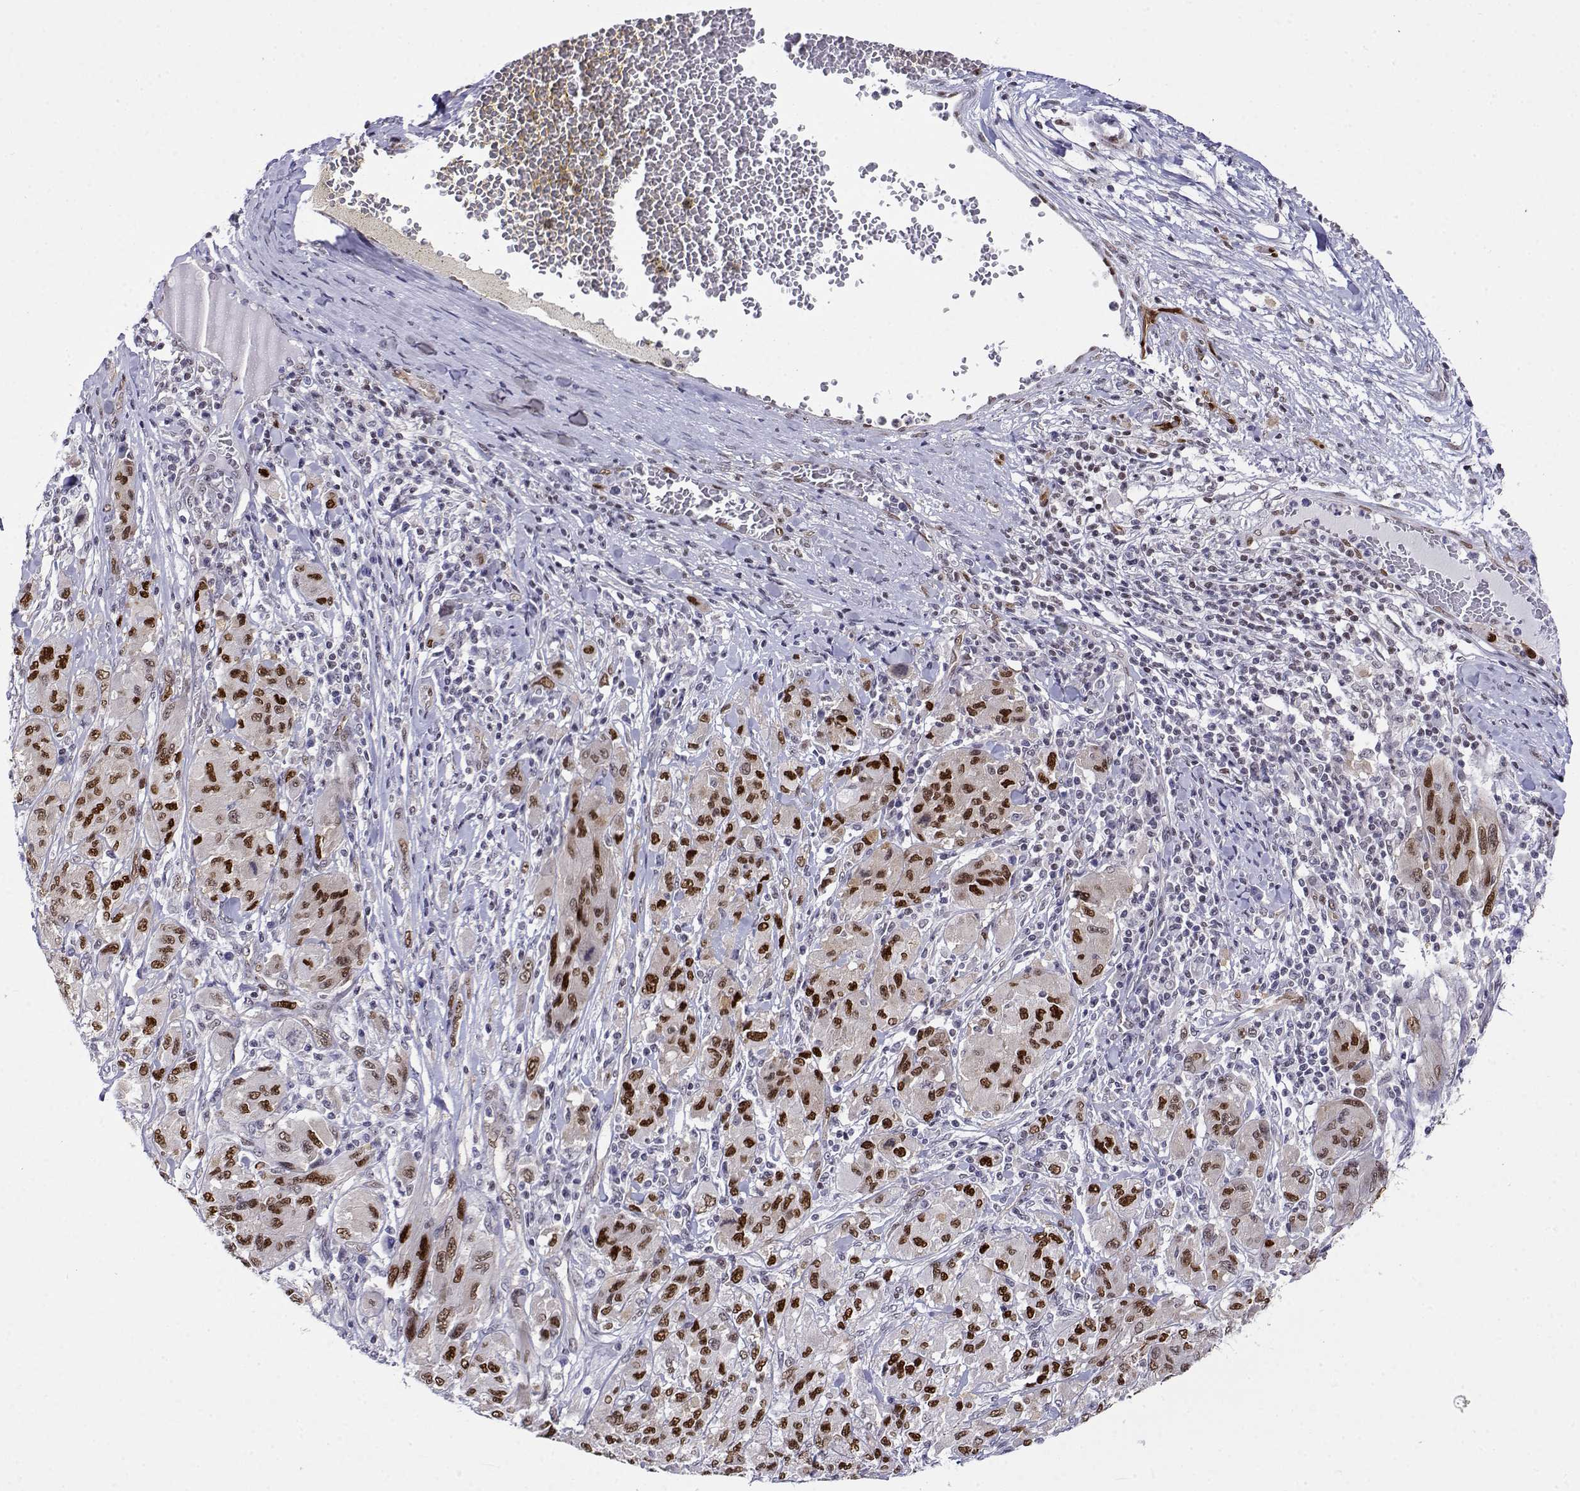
{"staining": {"intensity": "strong", "quantity": "25%-75%", "location": "nuclear"}, "tissue": "melanoma", "cell_type": "Tumor cells", "image_type": "cancer", "snomed": [{"axis": "morphology", "description": "Malignant melanoma, NOS"}, {"axis": "topography", "description": "Skin"}], "caption": "An immunohistochemistry micrograph of neoplastic tissue is shown. Protein staining in brown shows strong nuclear positivity in melanoma within tumor cells.", "gene": "ERF", "patient": {"sex": "female", "age": 91}}